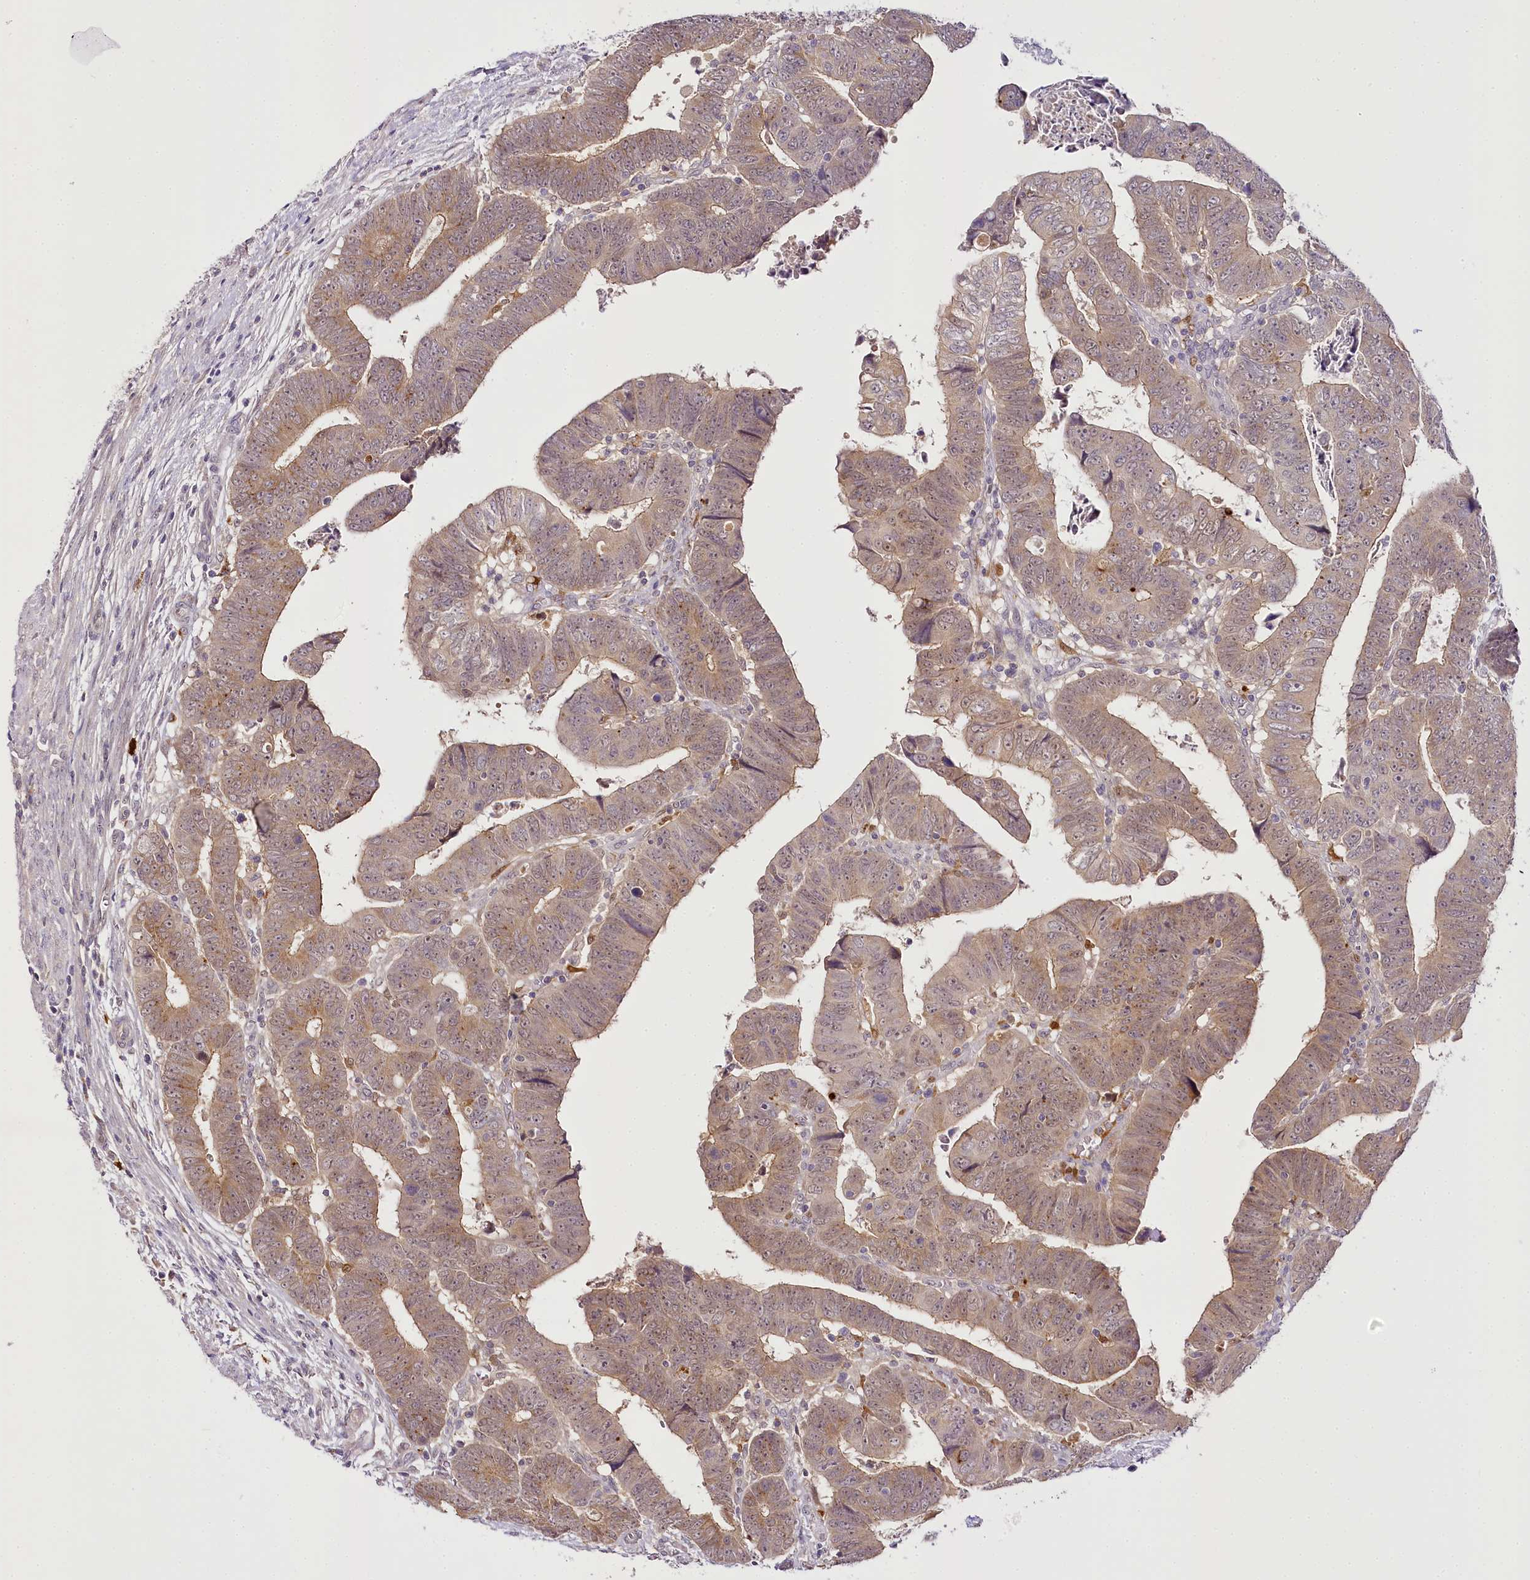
{"staining": {"intensity": "moderate", "quantity": ">75%", "location": "cytoplasmic/membranous"}, "tissue": "colorectal cancer", "cell_type": "Tumor cells", "image_type": "cancer", "snomed": [{"axis": "morphology", "description": "Normal tissue, NOS"}, {"axis": "morphology", "description": "Adenocarcinoma, NOS"}, {"axis": "topography", "description": "Rectum"}], "caption": "IHC histopathology image of human colorectal cancer stained for a protein (brown), which displays medium levels of moderate cytoplasmic/membranous positivity in about >75% of tumor cells.", "gene": "VWA5A", "patient": {"sex": "female", "age": 65}}